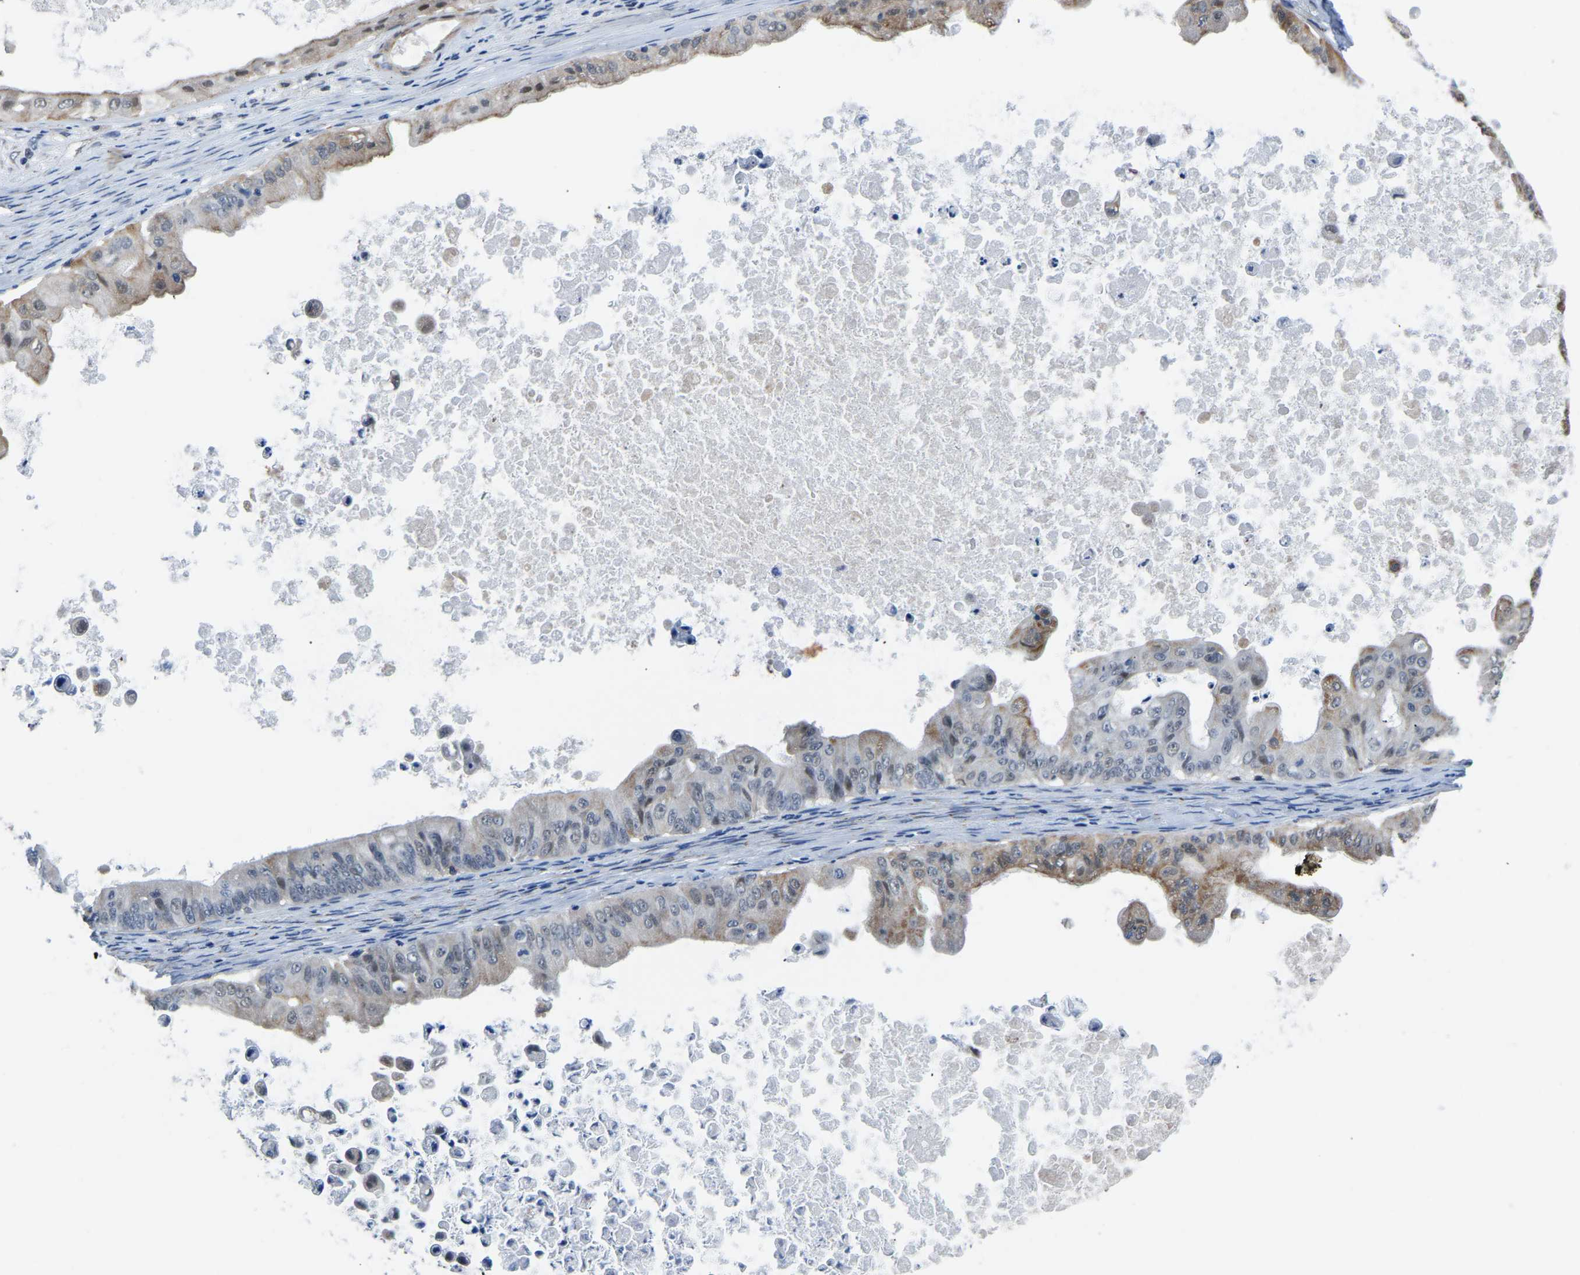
{"staining": {"intensity": "moderate", "quantity": "<25%", "location": "cytoplasmic/membranous"}, "tissue": "ovarian cancer", "cell_type": "Tumor cells", "image_type": "cancer", "snomed": [{"axis": "morphology", "description": "Cystadenocarcinoma, mucinous, NOS"}, {"axis": "topography", "description": "Ovary"}], "caption": "Moderate cytoplasmic/membranous positivity for a protein is present in about <25% of tumor cells of ovarian mucinous cystadenocarcinoma using IHC.", "gene": "BNIP3L", "patient": {"sex": "female", "age": 37}}